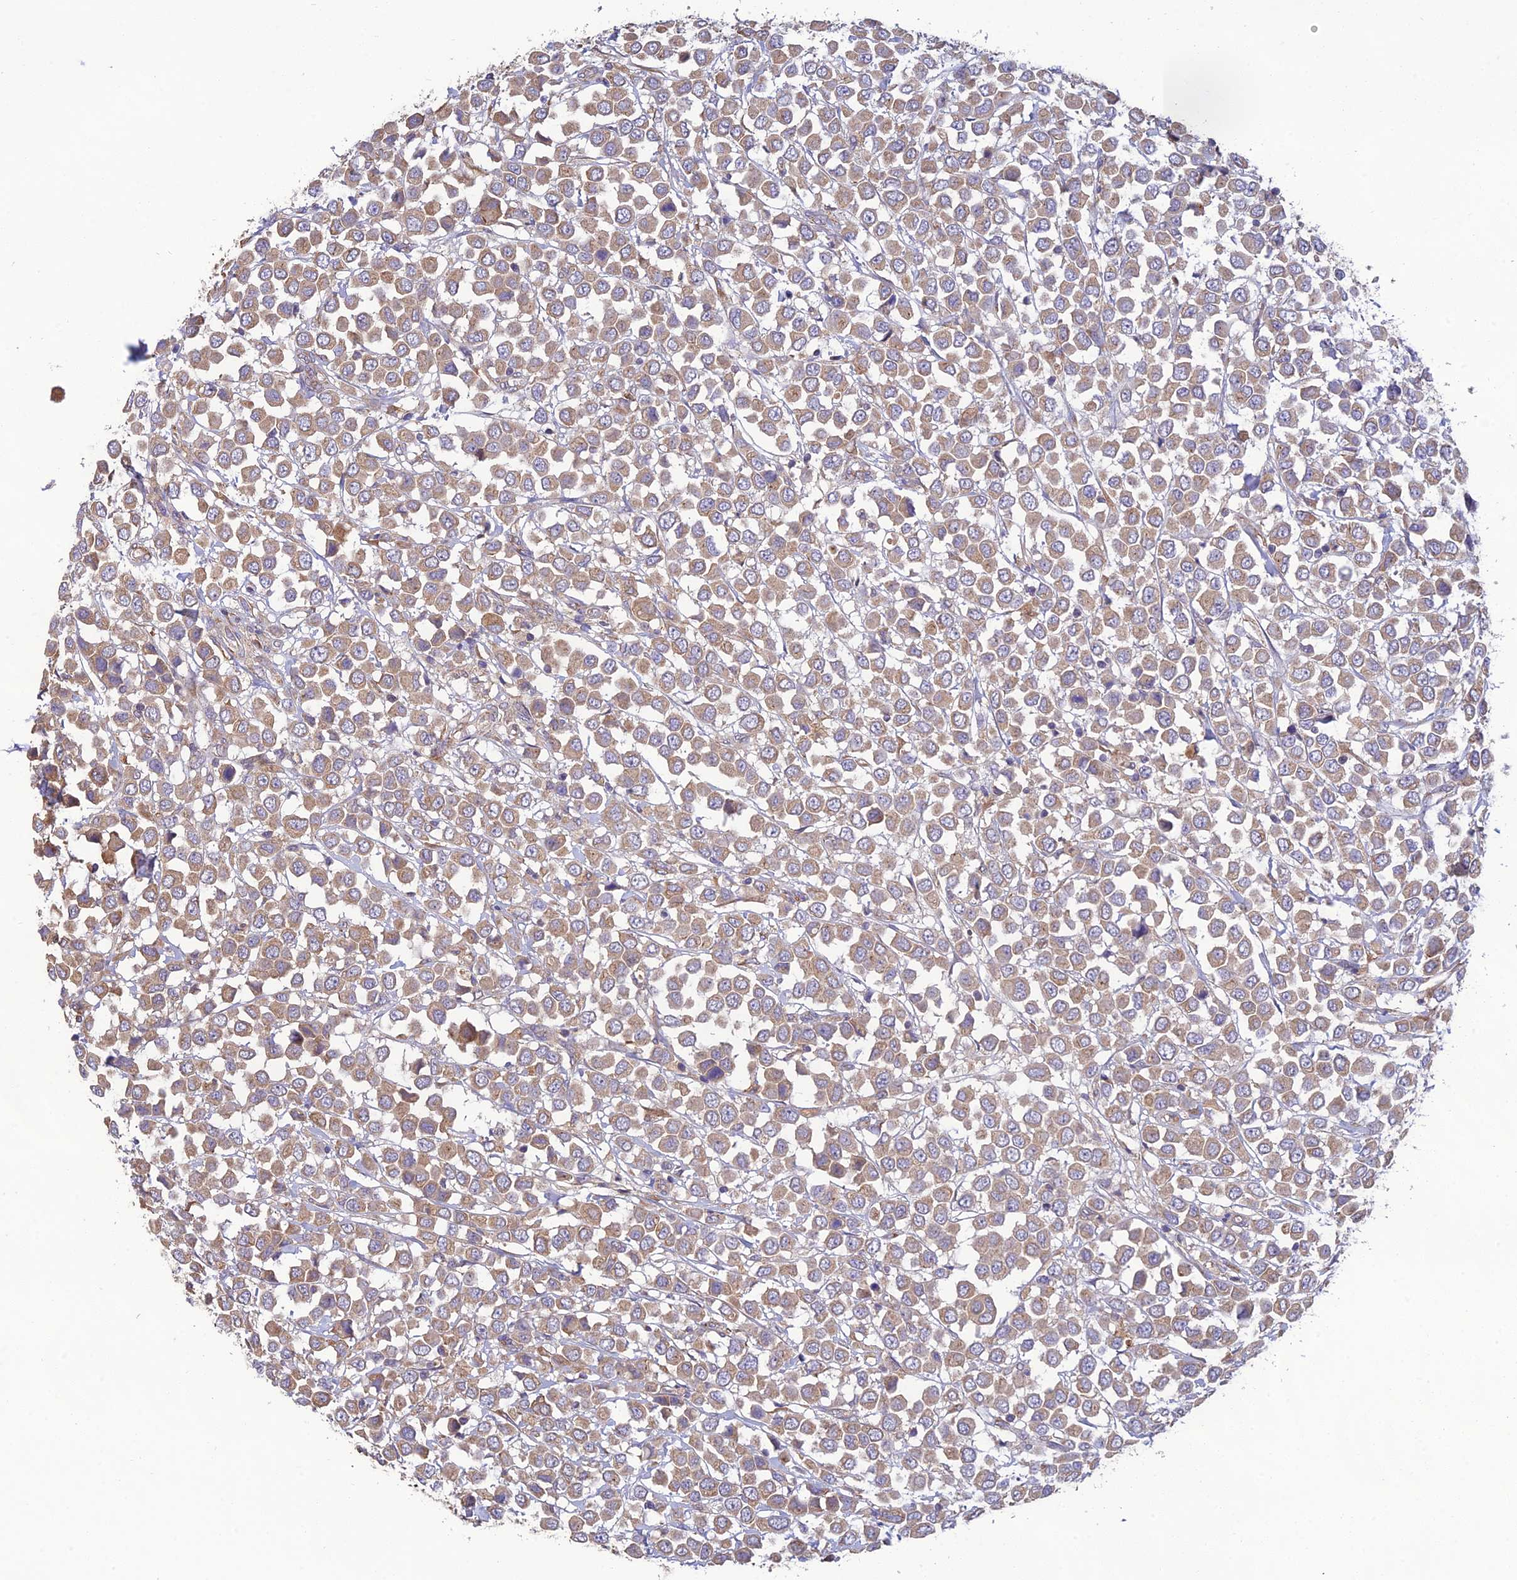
{"staining": {"intensity": "weak", "quantity": ">75%", "location": "cytoplasmic/membranous"}, "tissue": "breast cancer", "cell_type": "Tumor cells", "image_type": "cancer", "snomed": [{"axis": "morphology", "description": "Duct carcinoma"}, {"axis": "topography", "description": "Breast"}], "caption": "An immunohistochemistry (IHC) photomicrograph of tumor tissue is shown. Protein staining in brown labels weak cytoplasmic/membranous positivity in breast cancer within tumor cells.", "gene": "MRNIP", "patient": {"sex": "female", "age": 61}}